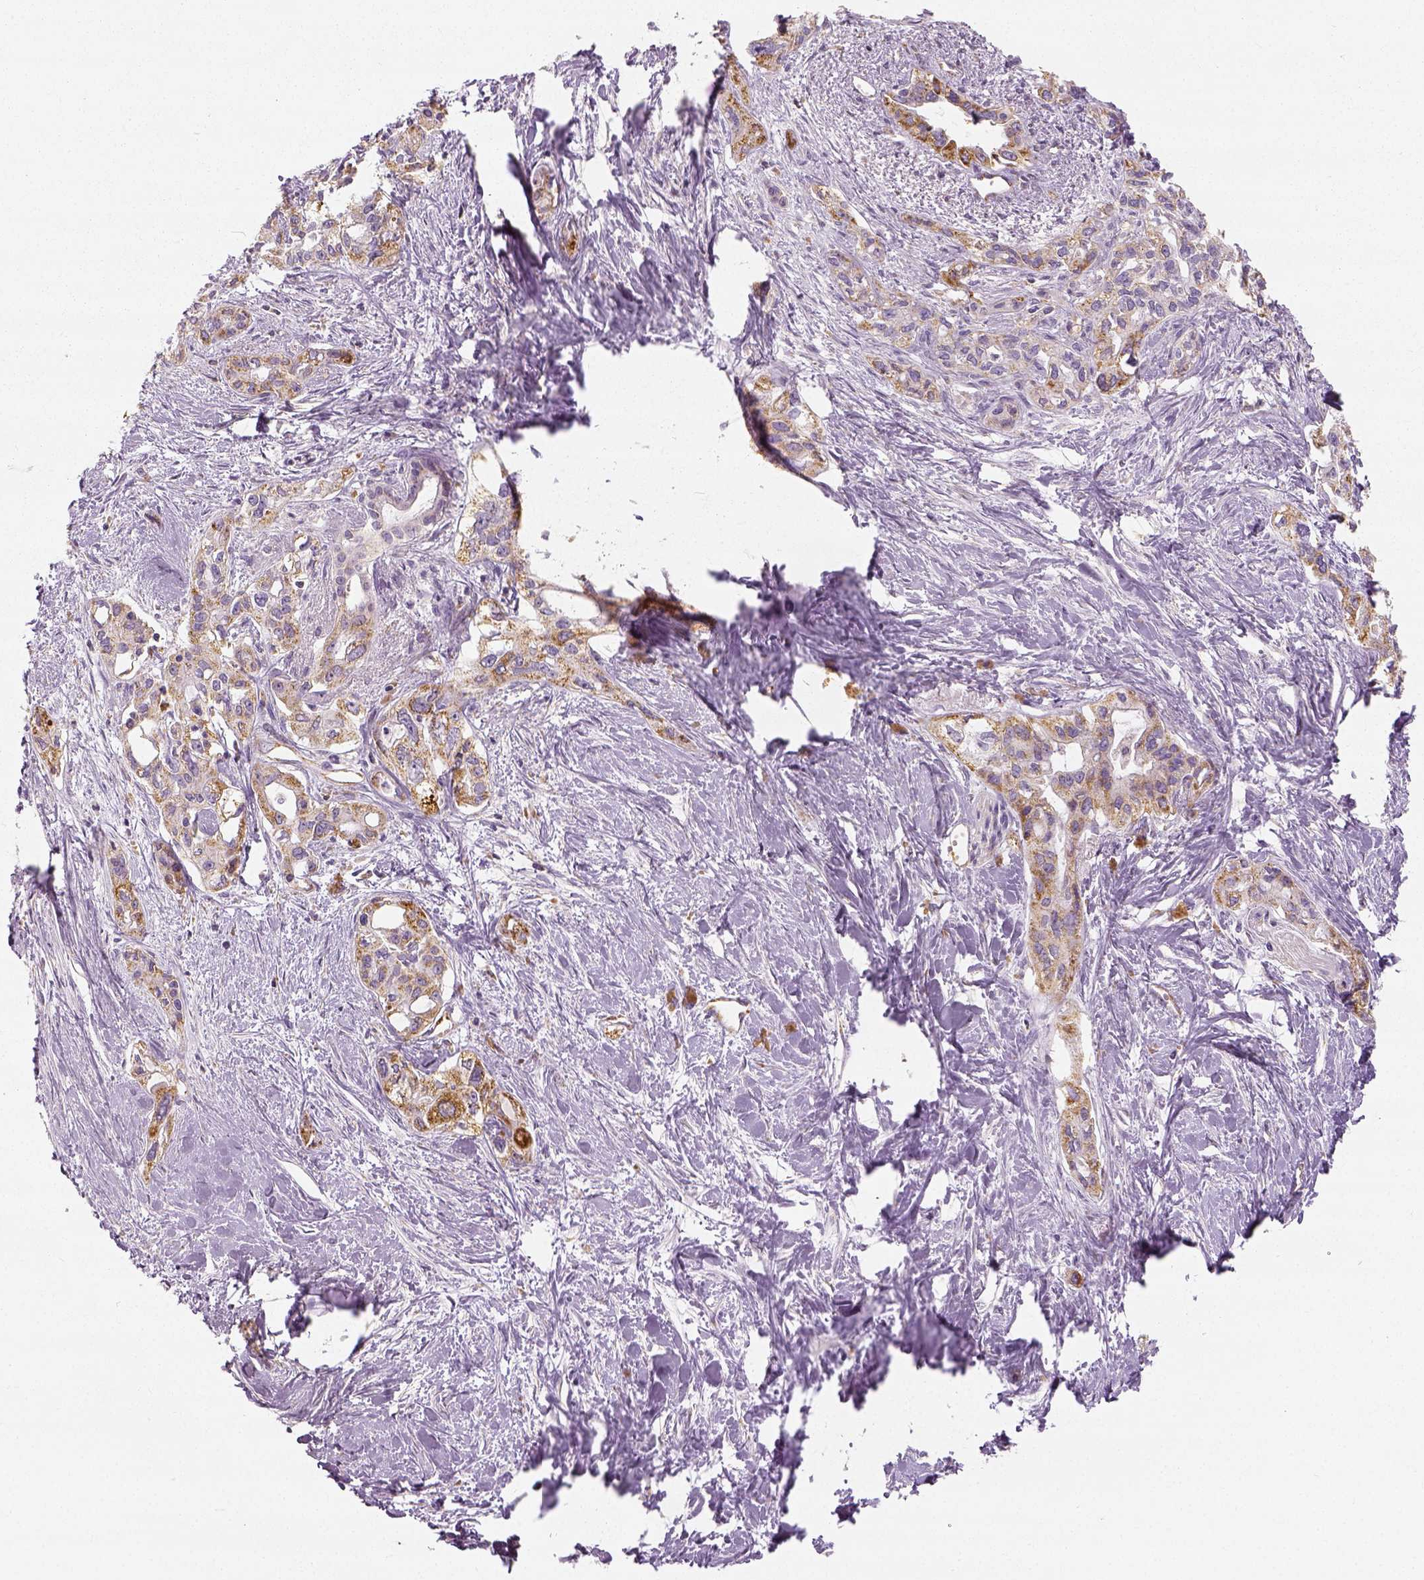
{"staining": {"intensity": "strong", "quantity": ">75%", "location": "cytoplasmic/membranous"}, "tissue": "pancreatic cancer", "cell_type": "Tumor cells", "image_type": "cancer", "snomed": [{"axis": "morphology", "description": "Adenocarcinoma, NOS"}, {"axis": "topography", "description": "Pancreas"}], "caption": "A photomicrograph of human pancreatic cancer stained for a protein exhibits strong cytoplasmic/membranous brown staining in tumor cells. The staining was performed using DAB to visualize the protein expression in brown, while the nuclei were stained in blue with hematoxylin (Magnification: 20x).", "gene": "PGAM5", "patient": {"sex": "female", "age": 50}}